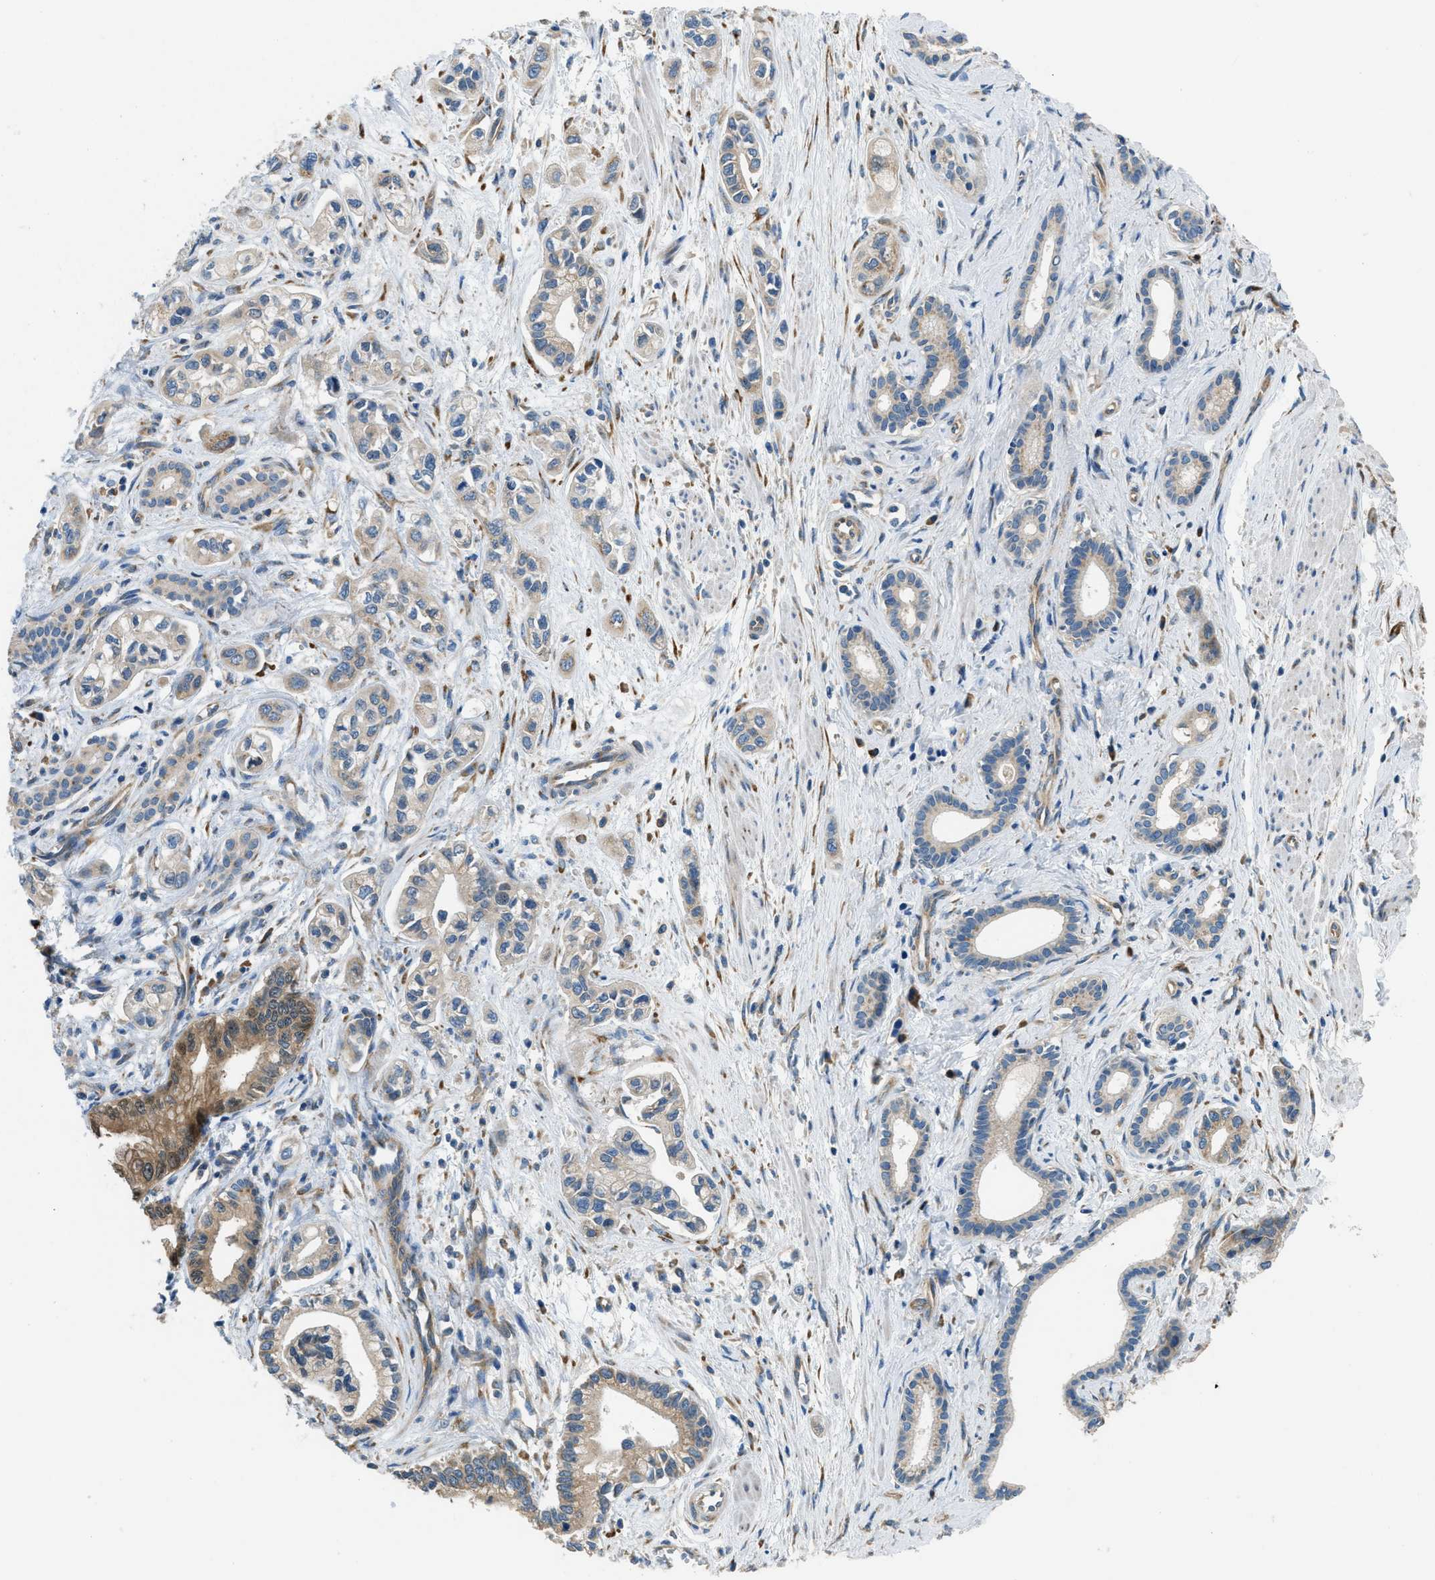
{"staining": {"intensity": "weak", "quantity": ">75%", "location": "cytoplasmic/membranous"}, "tissue": "pancreatic cancer", "cell_type": "Tumor cells", "image_type": "cancer", "snomed": [{"axis": "morphology", "description": "Adenocarcinoma, NOS"}, {"axis": "topography", "description": "Pancreas"}], "caption": "Immunohistochemical staining of human pancreatic cancer reveals low levels of weak cytoplasmic/membranous staining in about >75% of tumor cells.", "gene": "GIMAP8", "patient": {"sex": "male", "age": 74}}